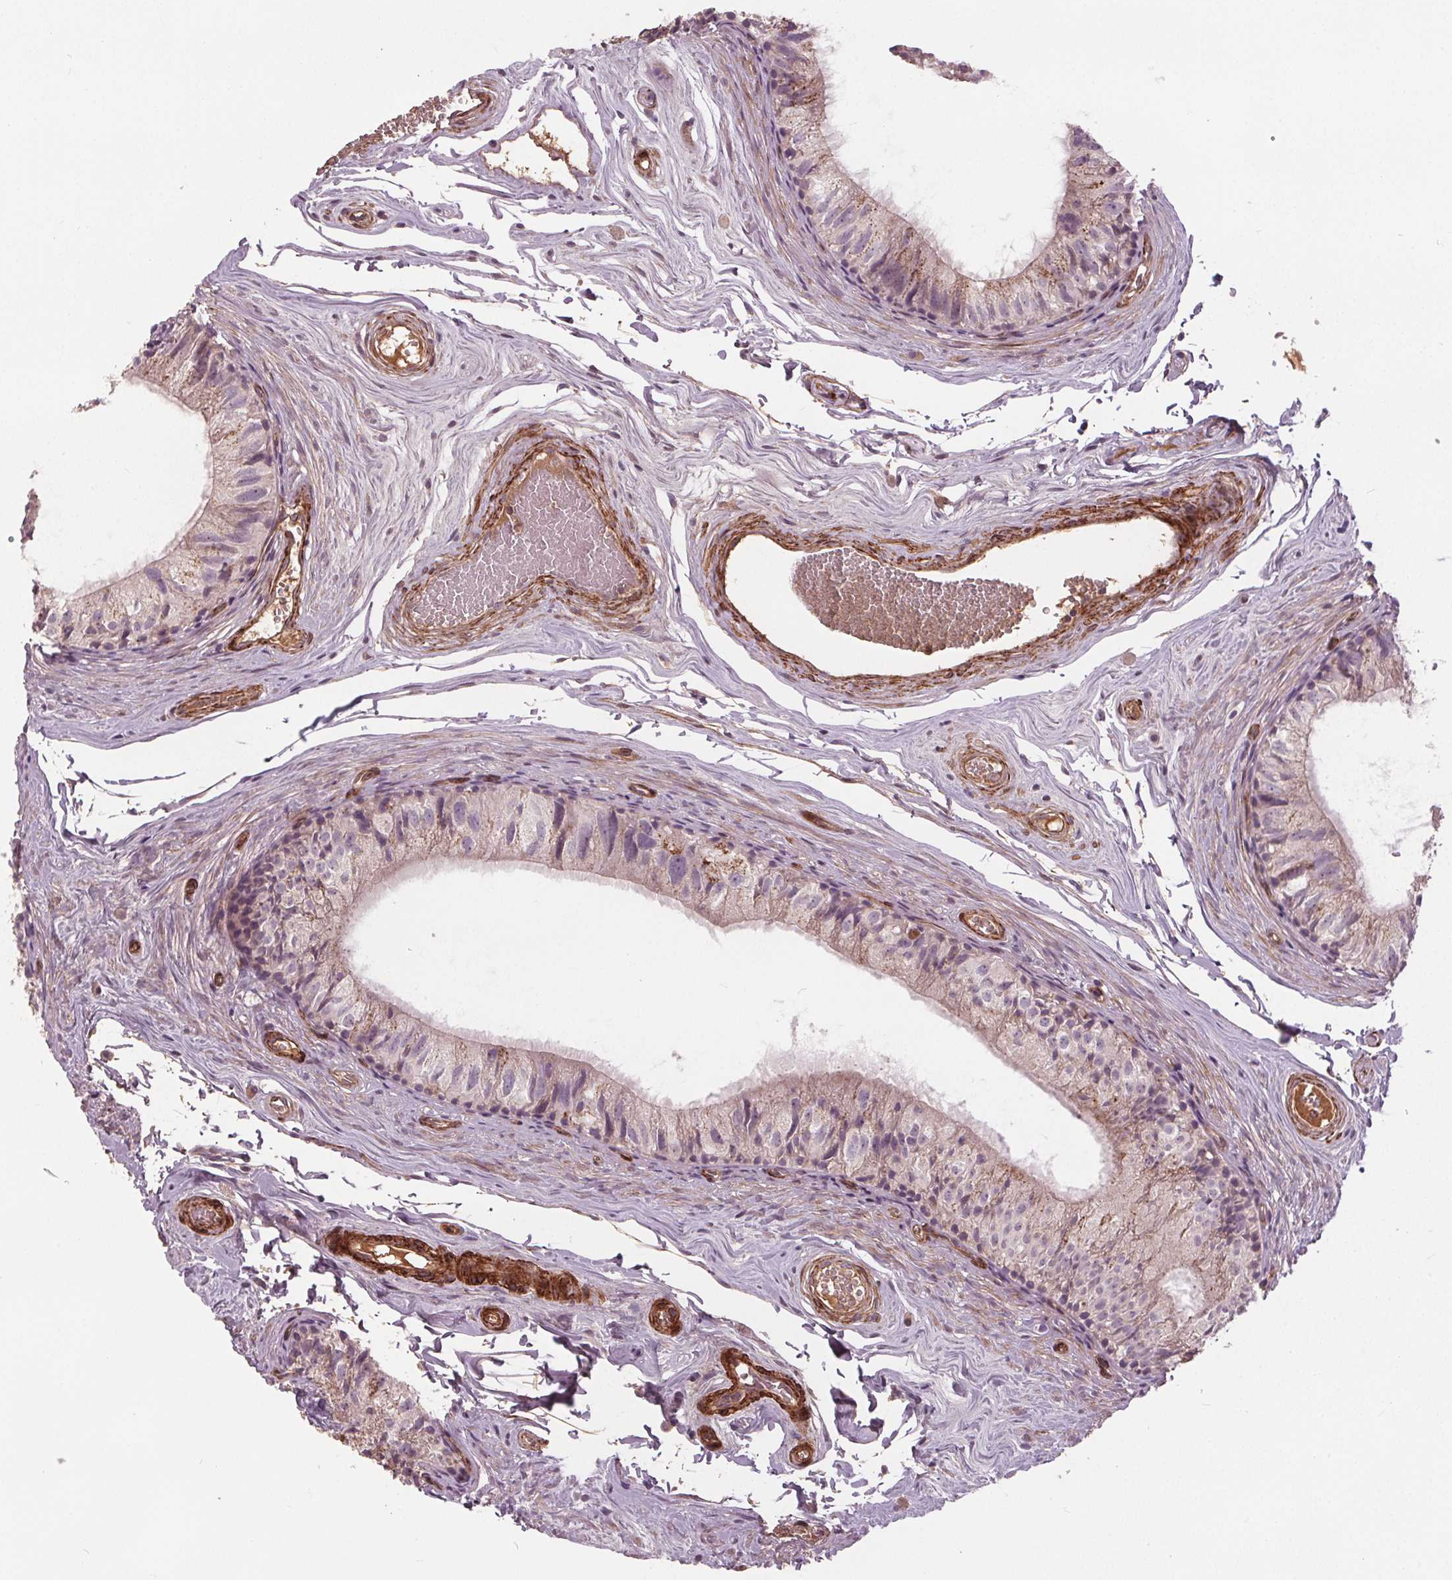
{"staining": {"intensity": "negative", "quantity": "none", "location": "none"}, "tissue": "epididymis", "cell_type": "Glandular cells", "image_type": "normal", "snomed": [{"axis": "morphology", "description": "Normal tissue, NOS"}, {"axis": "topography", "description": "Epididymis"}], "caption": "Immunohistochemistry (IHC) of normal human epididymis reveals no staining in glandular cells.", "gene": "PDGFD", "patient": {"sex": "male", "age": 45}}